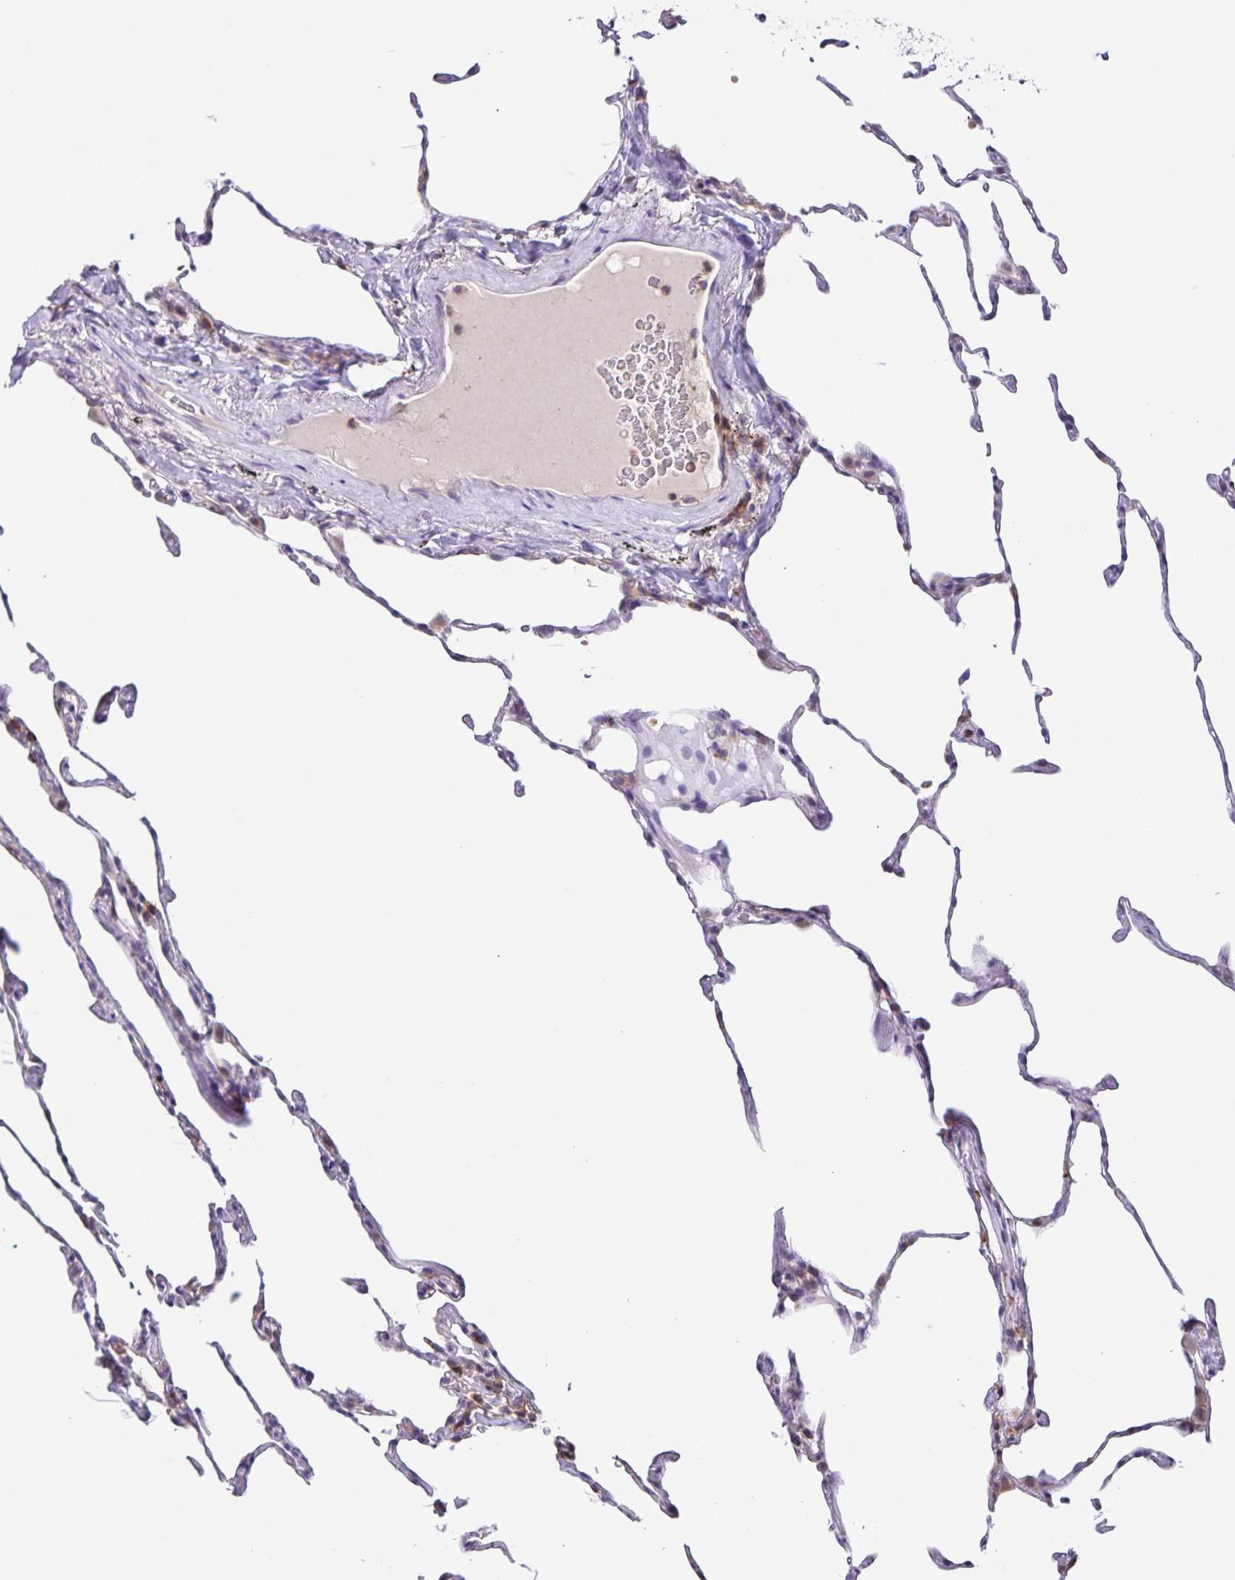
{"staining": {"intensity": "negative", "quantity": "none", "location": "none"}, "tissue": "lung", "cell_type": "Alveolar cells", "image_type": "normal", "snomed": [{"axis": "morphology", "description": "Normal tissue, NOS"}, {"axis": "topography", "description": "Lung"}], "caption": "IHC photomicrograph of unremarkable lung stained for a protein (brown), which demonstrates no staining in alveolar cells.", "gene": "STPG4", "patient": {"sex": "female", "age": 57}}